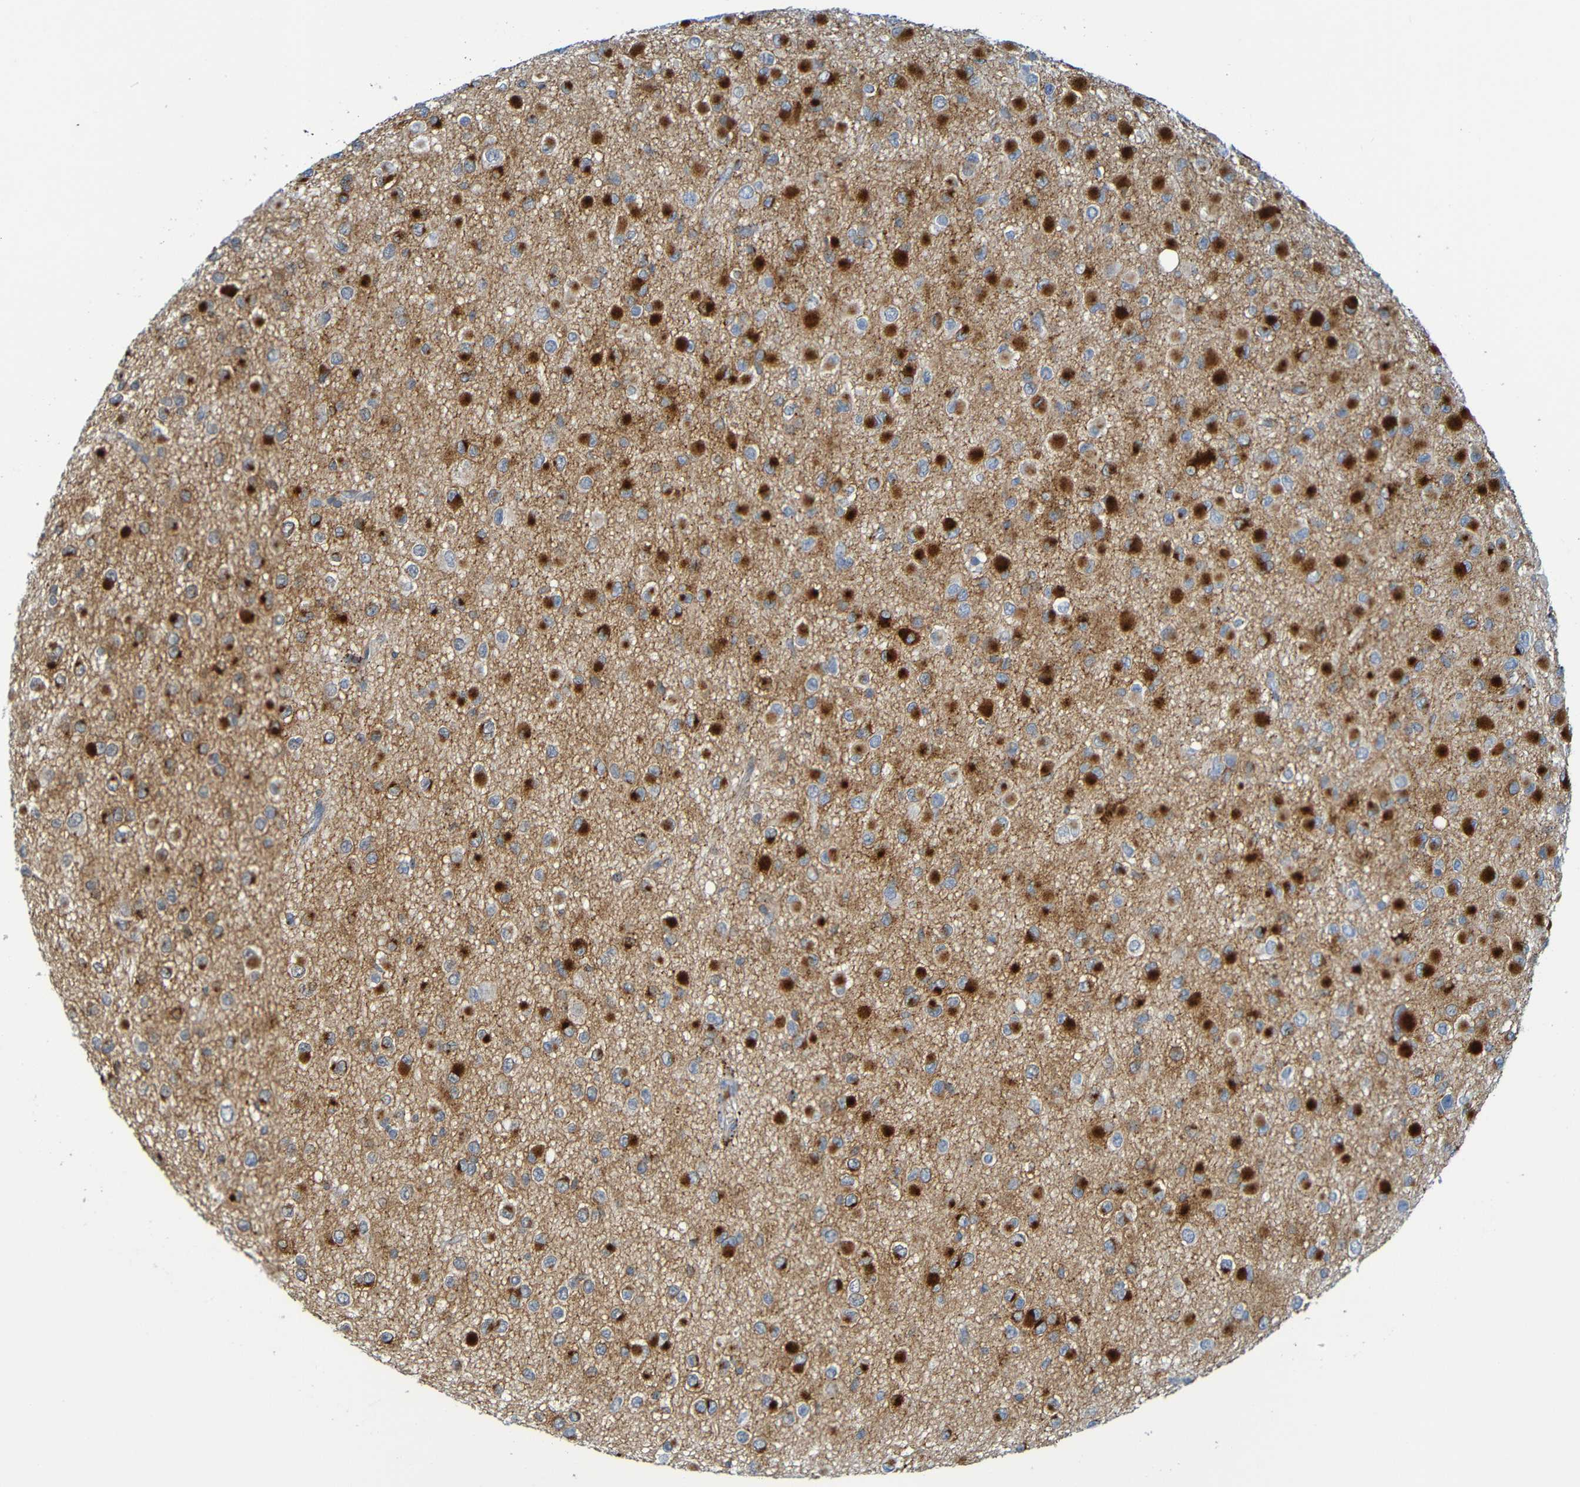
{"staining": {"intensity": "strong", "quantity": ">75%", "location": "cytoplasmic/membranous"}, "tissue": "glioma", "cell_type": "Tumor cells", "image_type": "cancer", "snomed": [{"axis": "morphology", "description": "Glioma, malignant, Low grade"}, {"axis": "topography", "description": "Brain"}], "caption": "Human glioma stained with a brown dye shows strong cytoplasmic/membranous positive staining in about >75% of tumor cells.", "gene": "IL10", "patient": {"sex": "male", "age": 42}}